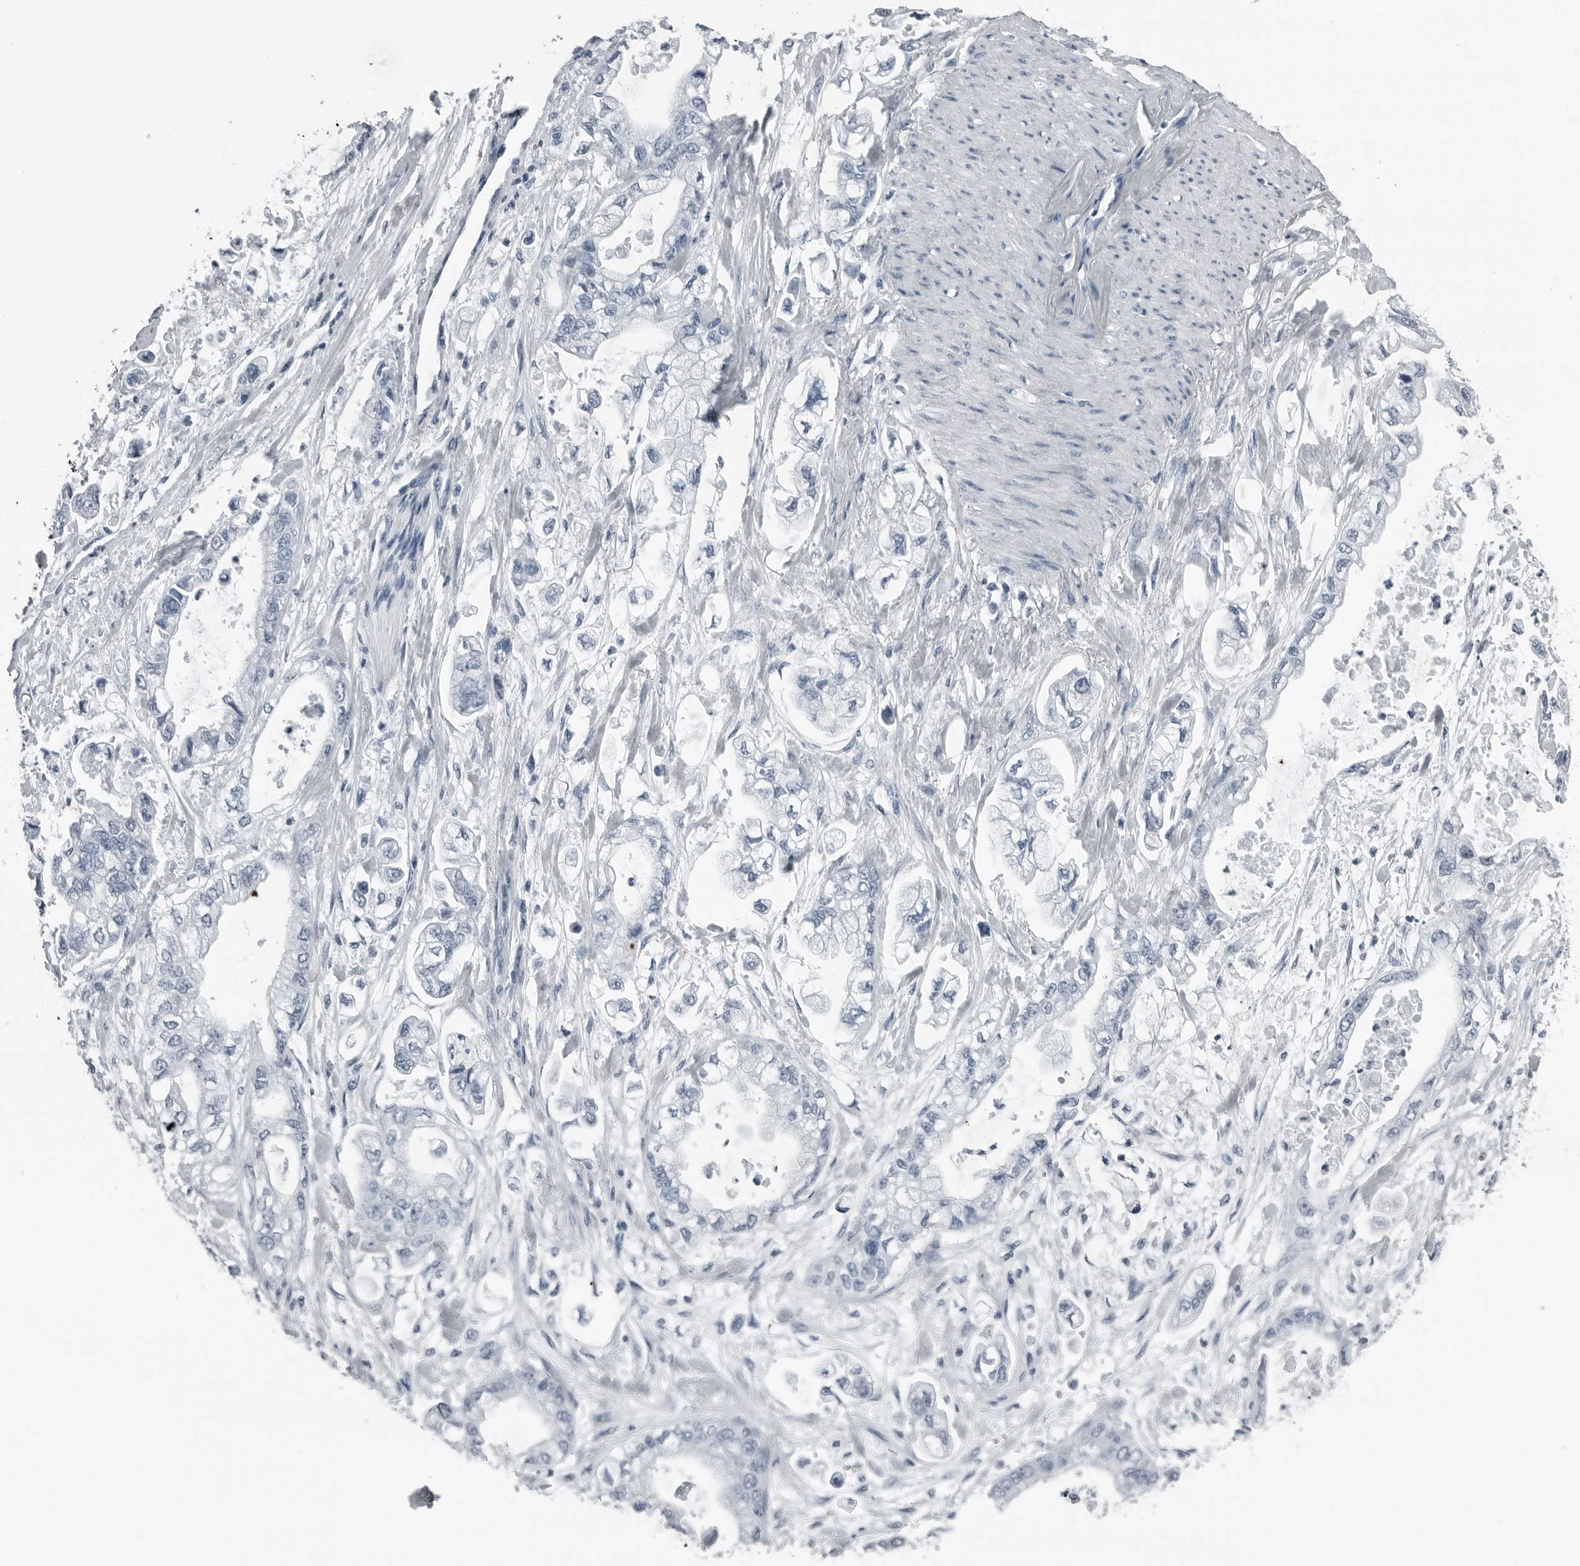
{"staining": {"intensity": "negative", "quantity": "none", "location": "none"}, "tissue": "stomach cancer", "cell_type": "Tumor cells", "image_type": "cancer", "snomed": [{"axis": "morphology", "description": "Normal tissue, NOS"}, {"axis": "morphology", "description": "Adenocarcinoma, NOS"}, {"axis": "topography", "description": "Stomach"}], "caption": "A high-resolution image shows IHC staining of adenocarcinoma (stomach), which displays no significant expression in tumor cells.", "gene": "PRSS1", "patient": {"sex": "male", "age": 62}}